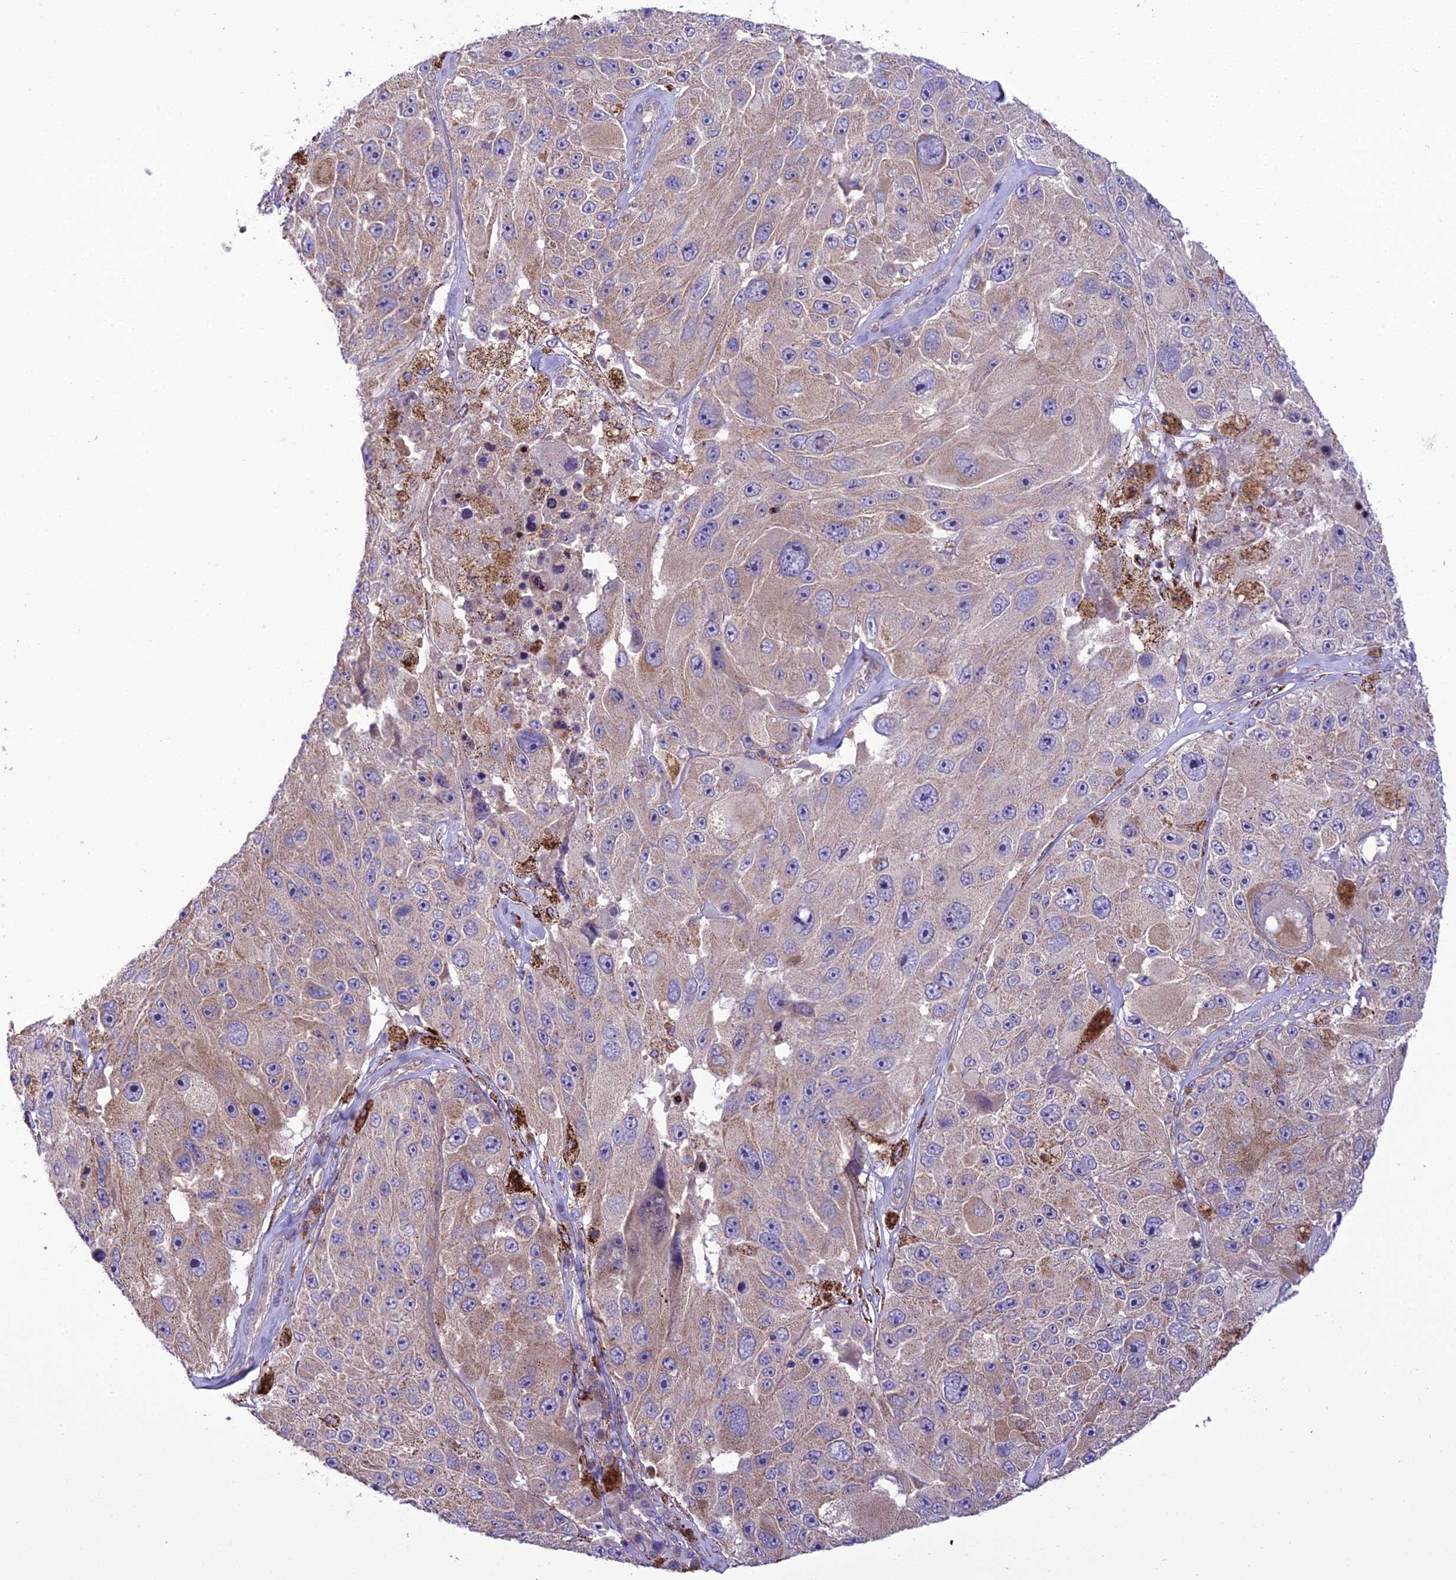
{"staining": {"intensity": "weak", "quantity": ">75%", "location": "cytoplasmic/membranous"}, "tissue": "melanoma", "cell_type": "Tumor cells", "image_type": "cancer", "snomed": [{"axis": "morphology", "description": "Malignant melanoma, Metastatic site"}, {"axis": "topography", "description": "Lymph node"}], "caption": "Brown immunohistochemical staining in human melanoma shows weak cytoplasmic/membranous staining in about >75% of tumor cells. The staining was performed using DAB (3,3'-diaminobenzidine) to visualize the protein expression in brown, while the nuclei were stained in blue with hematoxylin (Magnification: 20x).", "gene": "TBC1D24", "patient": {"sex": "male", "age": 62}}